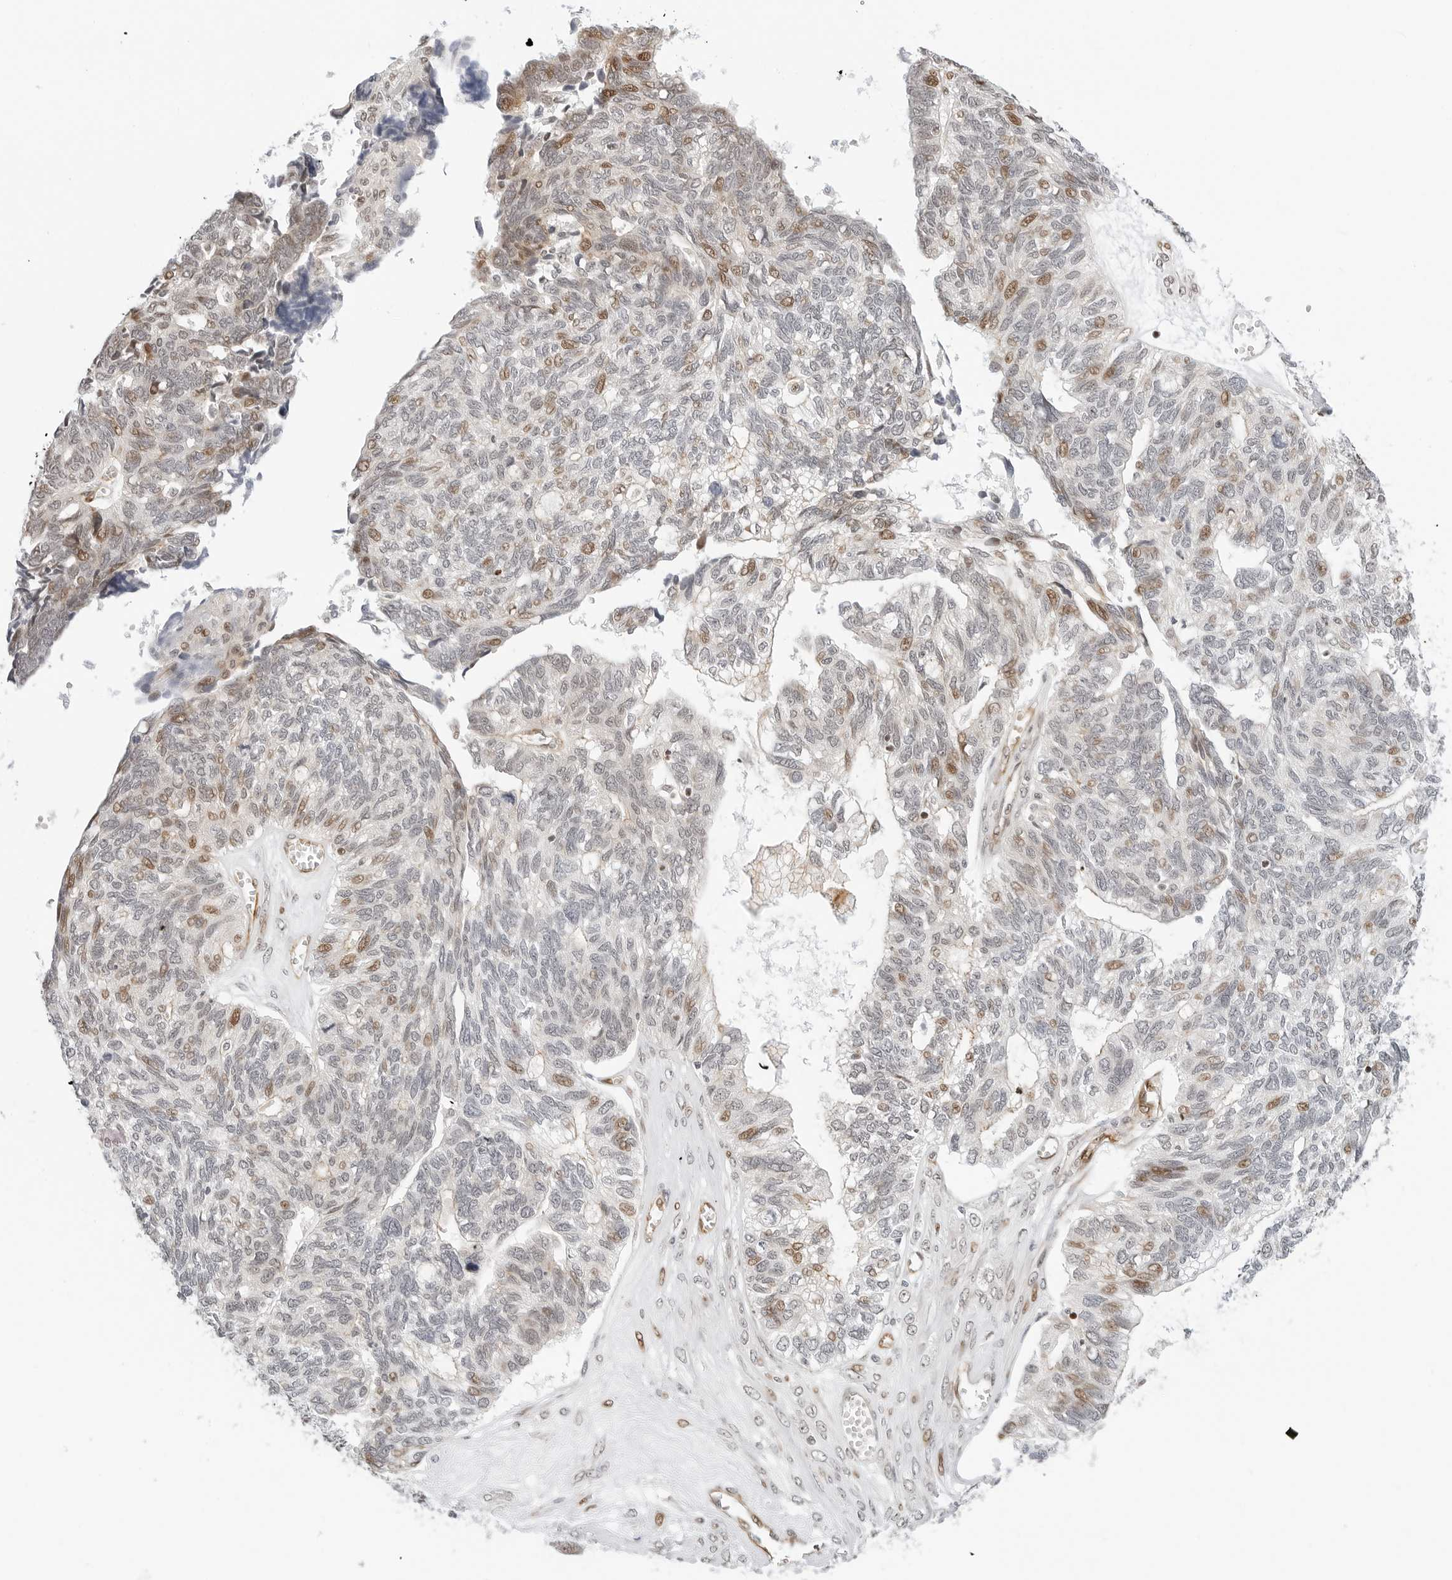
{"staining": {"intensity": "moderate", "quantity": "<25%", "location": "nuclear"}, "tissue": "ovarian cancer", "cell_type": "Tumor cells", "image_type": "cancer", "snomed": [{"axis": "morphology", "description": "Cystadenocarcinoma, serous, NOS"}, {"axis": "topography", "description": "Ovary"}], "caption": "High-magnification brightfield microscopy of ovarian cancer stained with DAB (3,3'-diaminobenzidine) (brown) and counterstained with hematoxylin (blue). tumor cells exhibit moderate nuclear positivity is seen in approximately<25% of cells.", "gene": "ZNF613", "patient": {"sex": "female", "age": 79}}